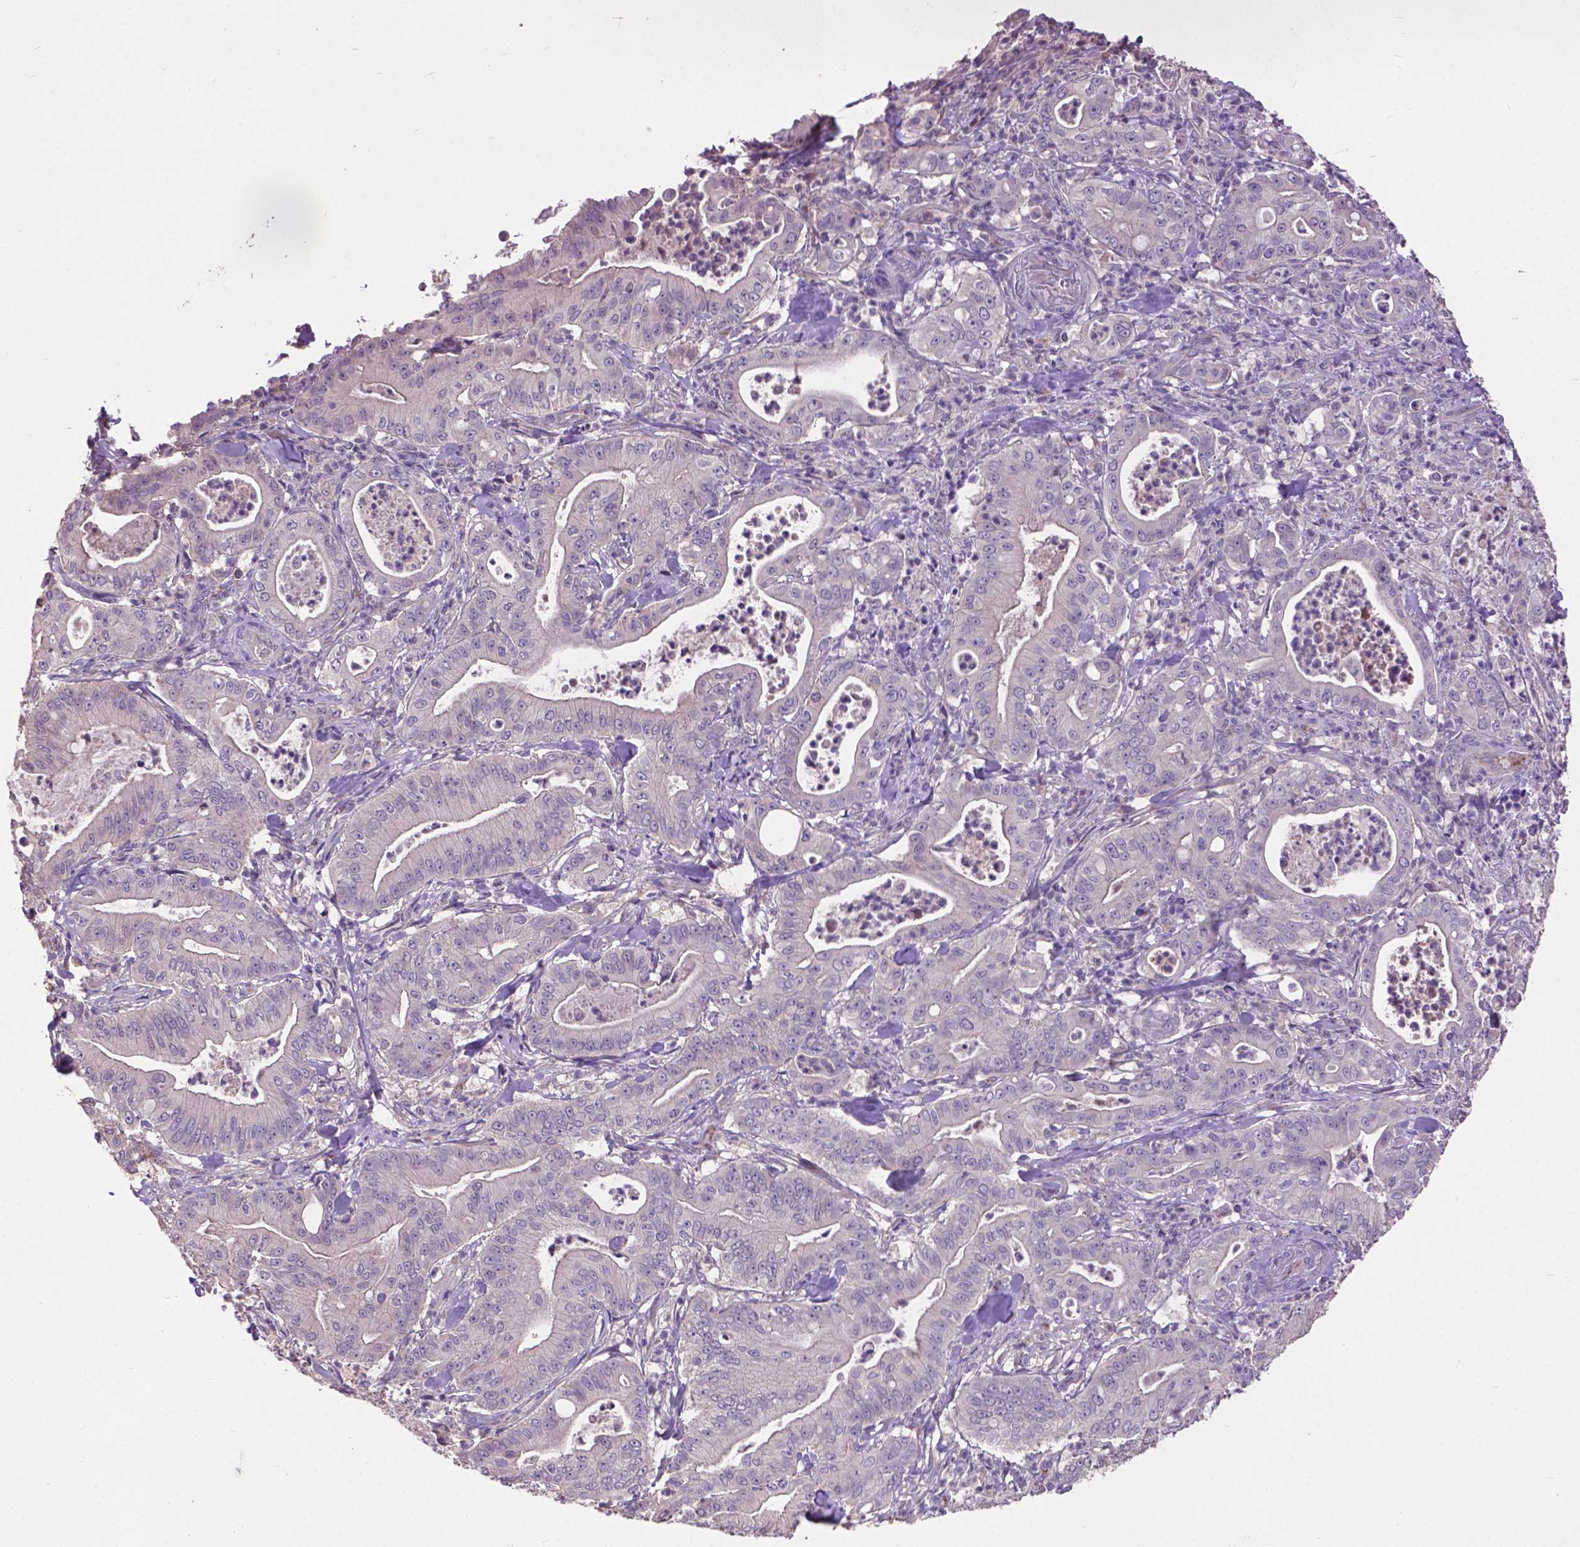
{"staining": {"intensity": "negative", "quantity": "none", "location": "none"}, "tissue": "pancreatic cancer", "cell_type": "Tumor cells", "image_type": "cancer", "snomed": [{"axis": "morphology", "description": "Adenocarcinoma, NOS"}, {"axis": "topography", "description": "Pancreas"}], "caption": "DAB immunohistochemical staining of human pancreatic cancer (adenocarcinoma) exhibits no significant staining in tumor cells.", "gene": "ZNF337", "patient": {"sex": "male", "age": 71}}